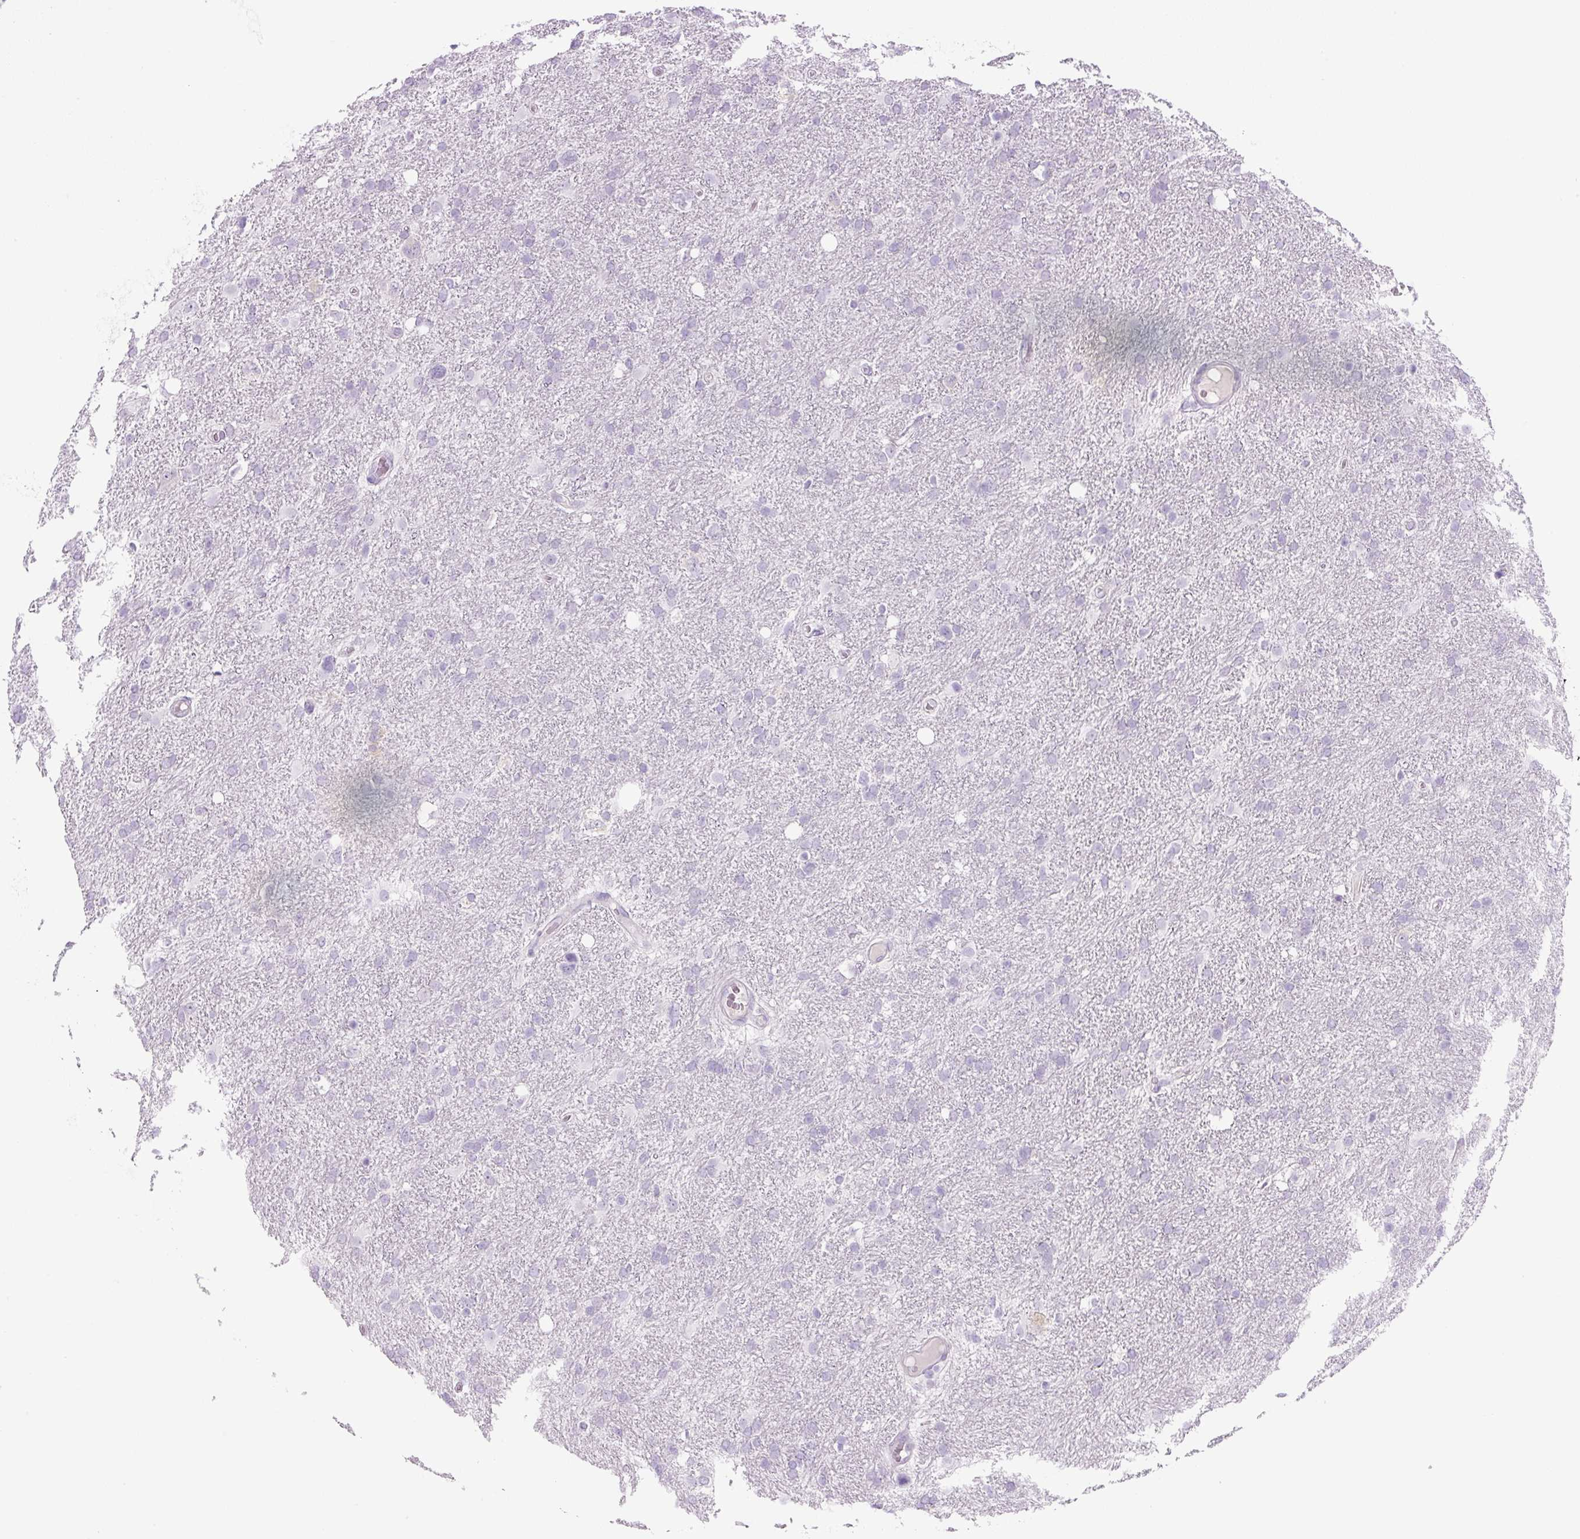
{"staining": {"intensity": "negative", "quantity": "none", "location": "none"}, "tissue": "glioma", "cell_type": "Tumor cells", "image_type": "cancer", "snomed": [{"axis": "morphology", "description": "Glioma, malignant, High grade"}, {"axis": "topography", "description": "Brain"}], "caption": "Tumor cells show no significant protein expression in glioma.", "gene": "COL9A2", "patient": {"sex": "male", "age": 61}}